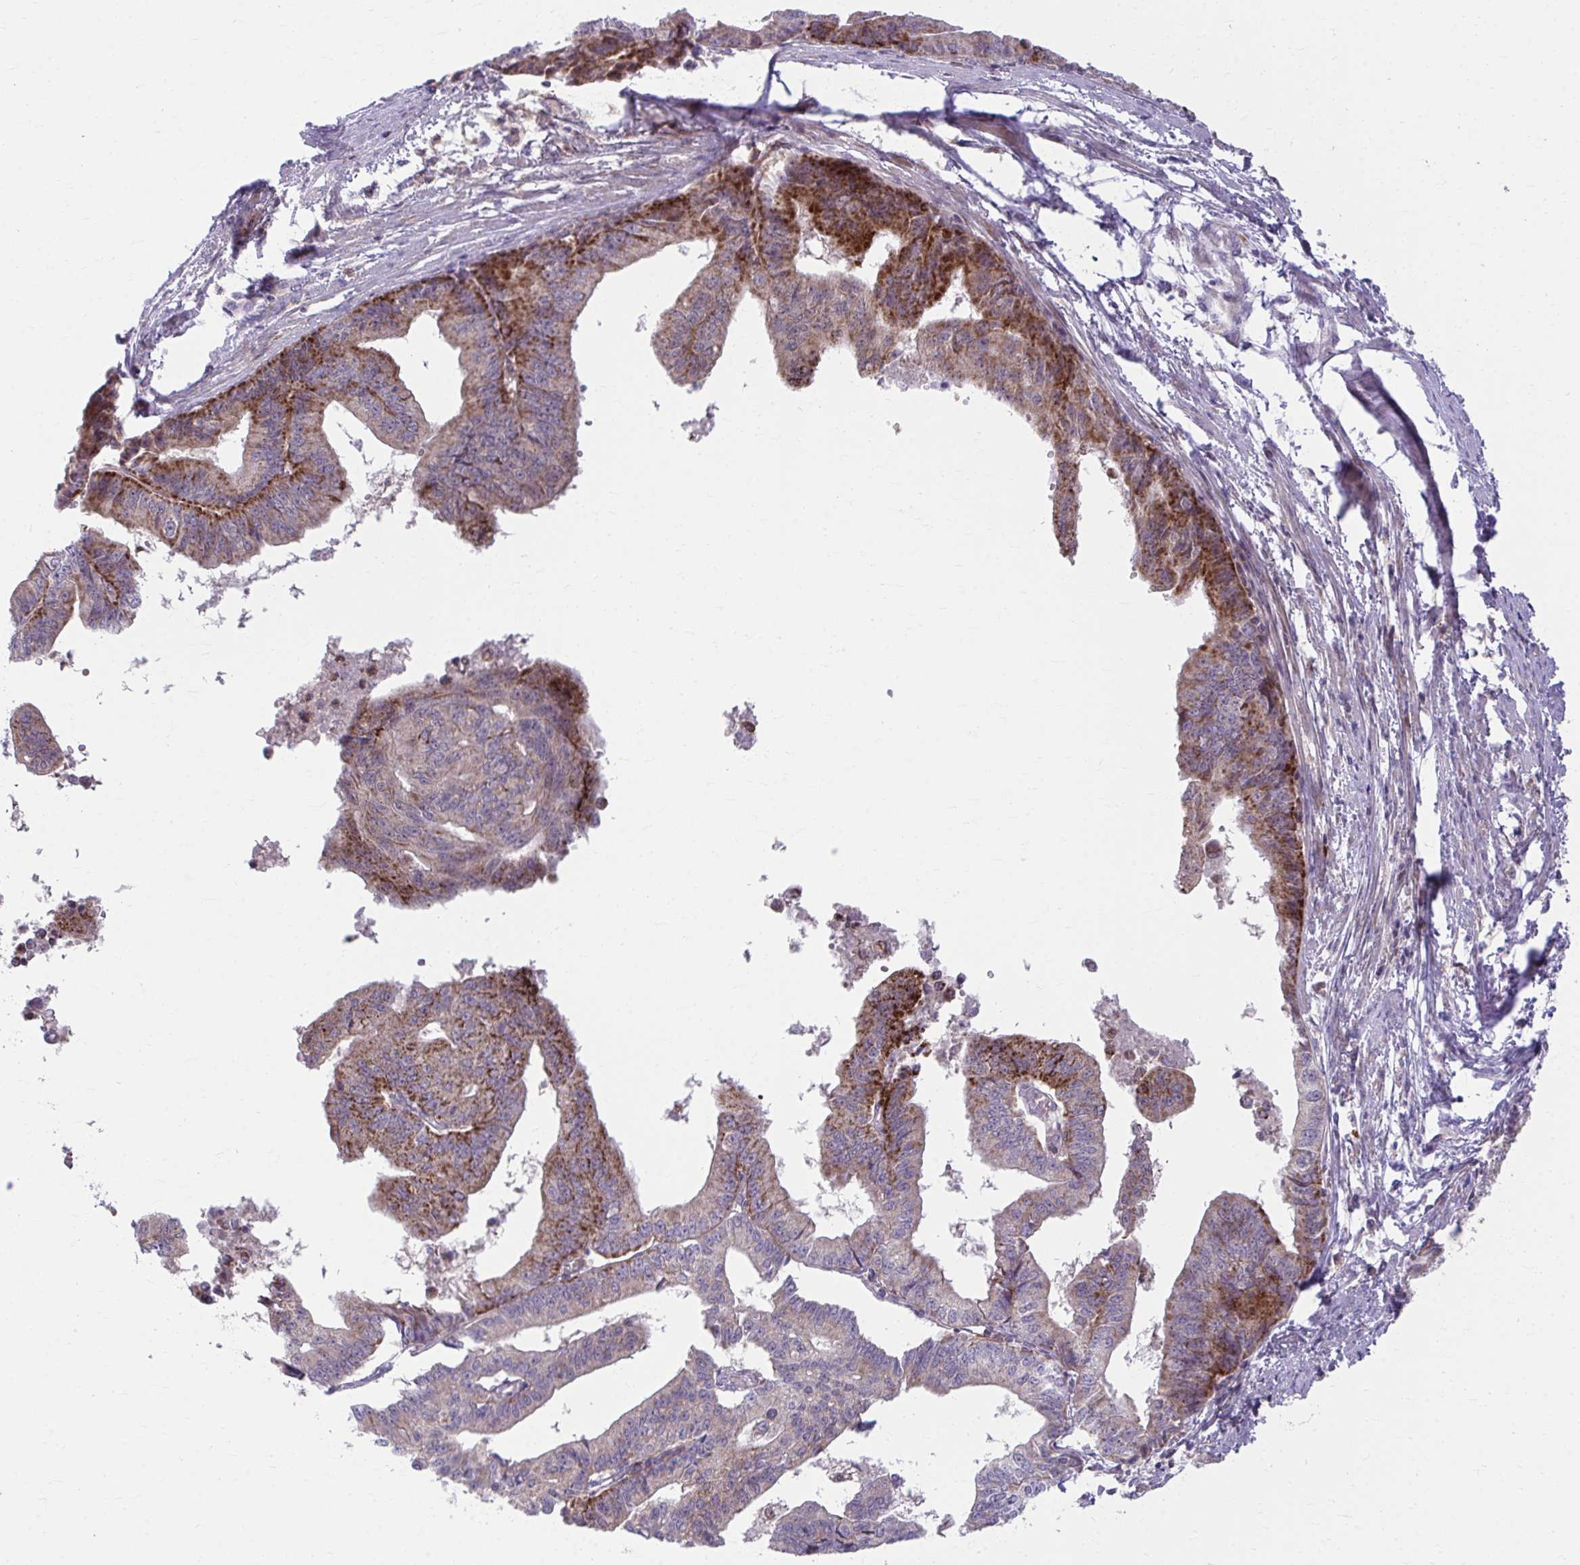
{"staining": {"intensity": "moderate", "quantity": "25%-75%", "location": "cytoplasmic/membranous"}, "tissue": "endometrial cancer", "cell_type": "Tumor cells", "image_type": "cancer", "snomed": [{"axis": "morphology", "description": "Adenocarcinoma, NOS"}, {"axis": "topography", "description": "Endometrium"}], "caption": "Immunohistochemistry of human endometrial cancer (adenocarcinoma) shows medium levels of moderate cytoplasmic/membranous positivity in approximately 25%-75% of tumor cells.", "gene": "C16orf54", "patient": {"sex": "female", "age": 65}}